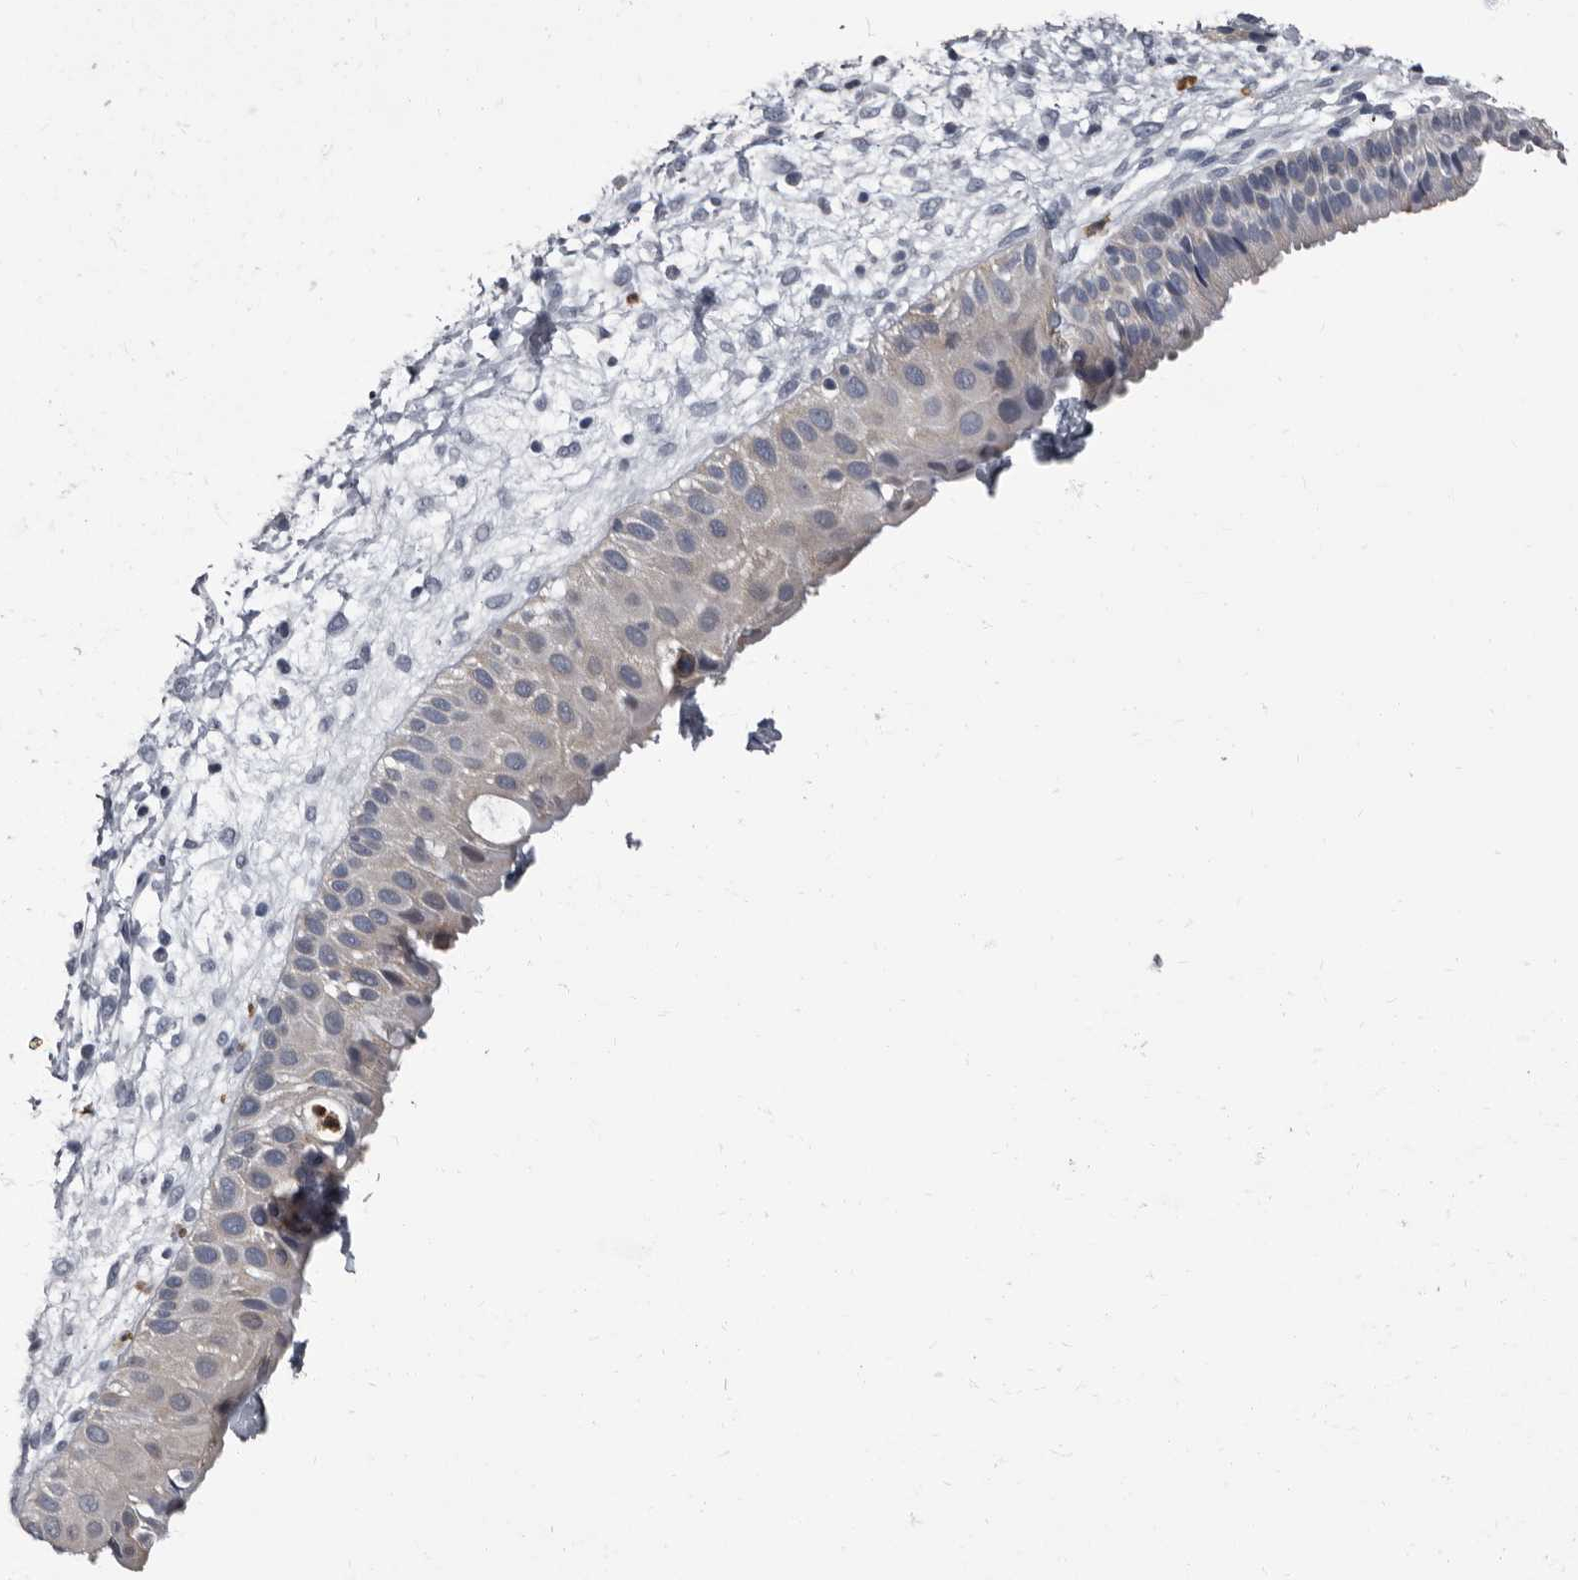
{"staining": {"intensity": "negative", "quantity": "none", "location": "none"}, "tissue": "nasopharynx", "cell_type": "Respiratory epithelial cells", "image_type": "normal", "snomed": [{"axis": "morphology", "description": "Normal tissue, NOS"}, {"axis": "topography", "description": "Nasopharynx"}], "caption": "A high-resolution image shows immunohistochemistry (IHC) staining of benign nasopharynx, which displays no significant expression in respiratory epithelial cells. (Stains: DAB immunohistochemistry (IHC) with hematoxylin counter stain, Microscopy: brightfield microscopy at high magnification).", "gene": "TPD52L1", "patient": {"sex": "male", "age": 22}}